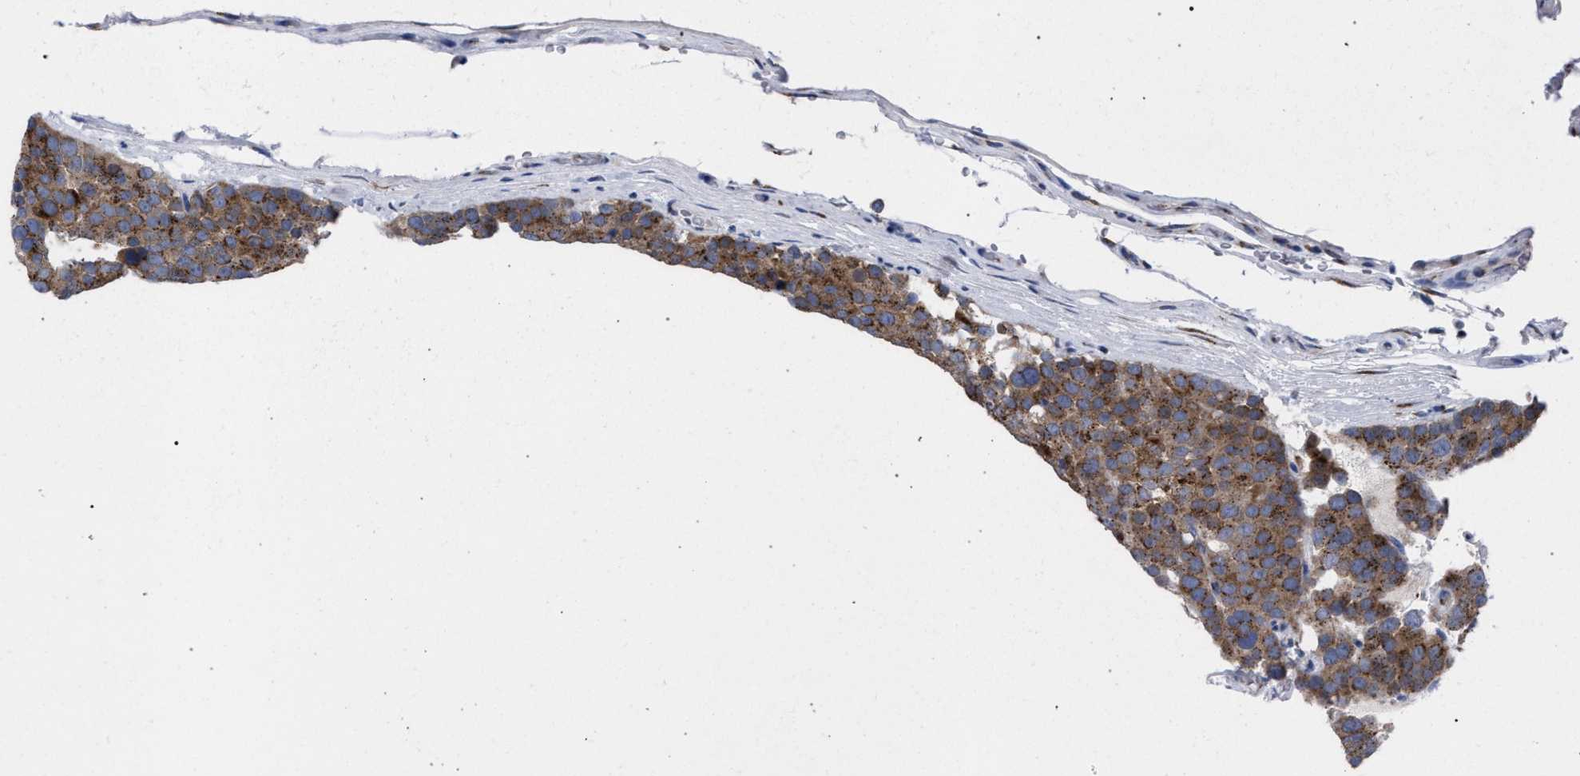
{"staining": {"intensity": "moderate", "quantity": ">75%", "location": "cytoplasmic/membranous"}, "tissue": "testis cancer", "cell_type": "Tumor cells", "image_type": "cancer", "snomed": [{"axis": "morphology", "description": "Seminoma, NOS"}, {"axis": "topography", "description": "Testis"}], "caption": "Testis cancer (seminoma) stained with a brown dye demonstrates moderate cytoplasmic/membranous positive expression in about >75% of tumor cells.", "gene": "GOLGA2", "patient": {"sex": "male", "age": 71}}